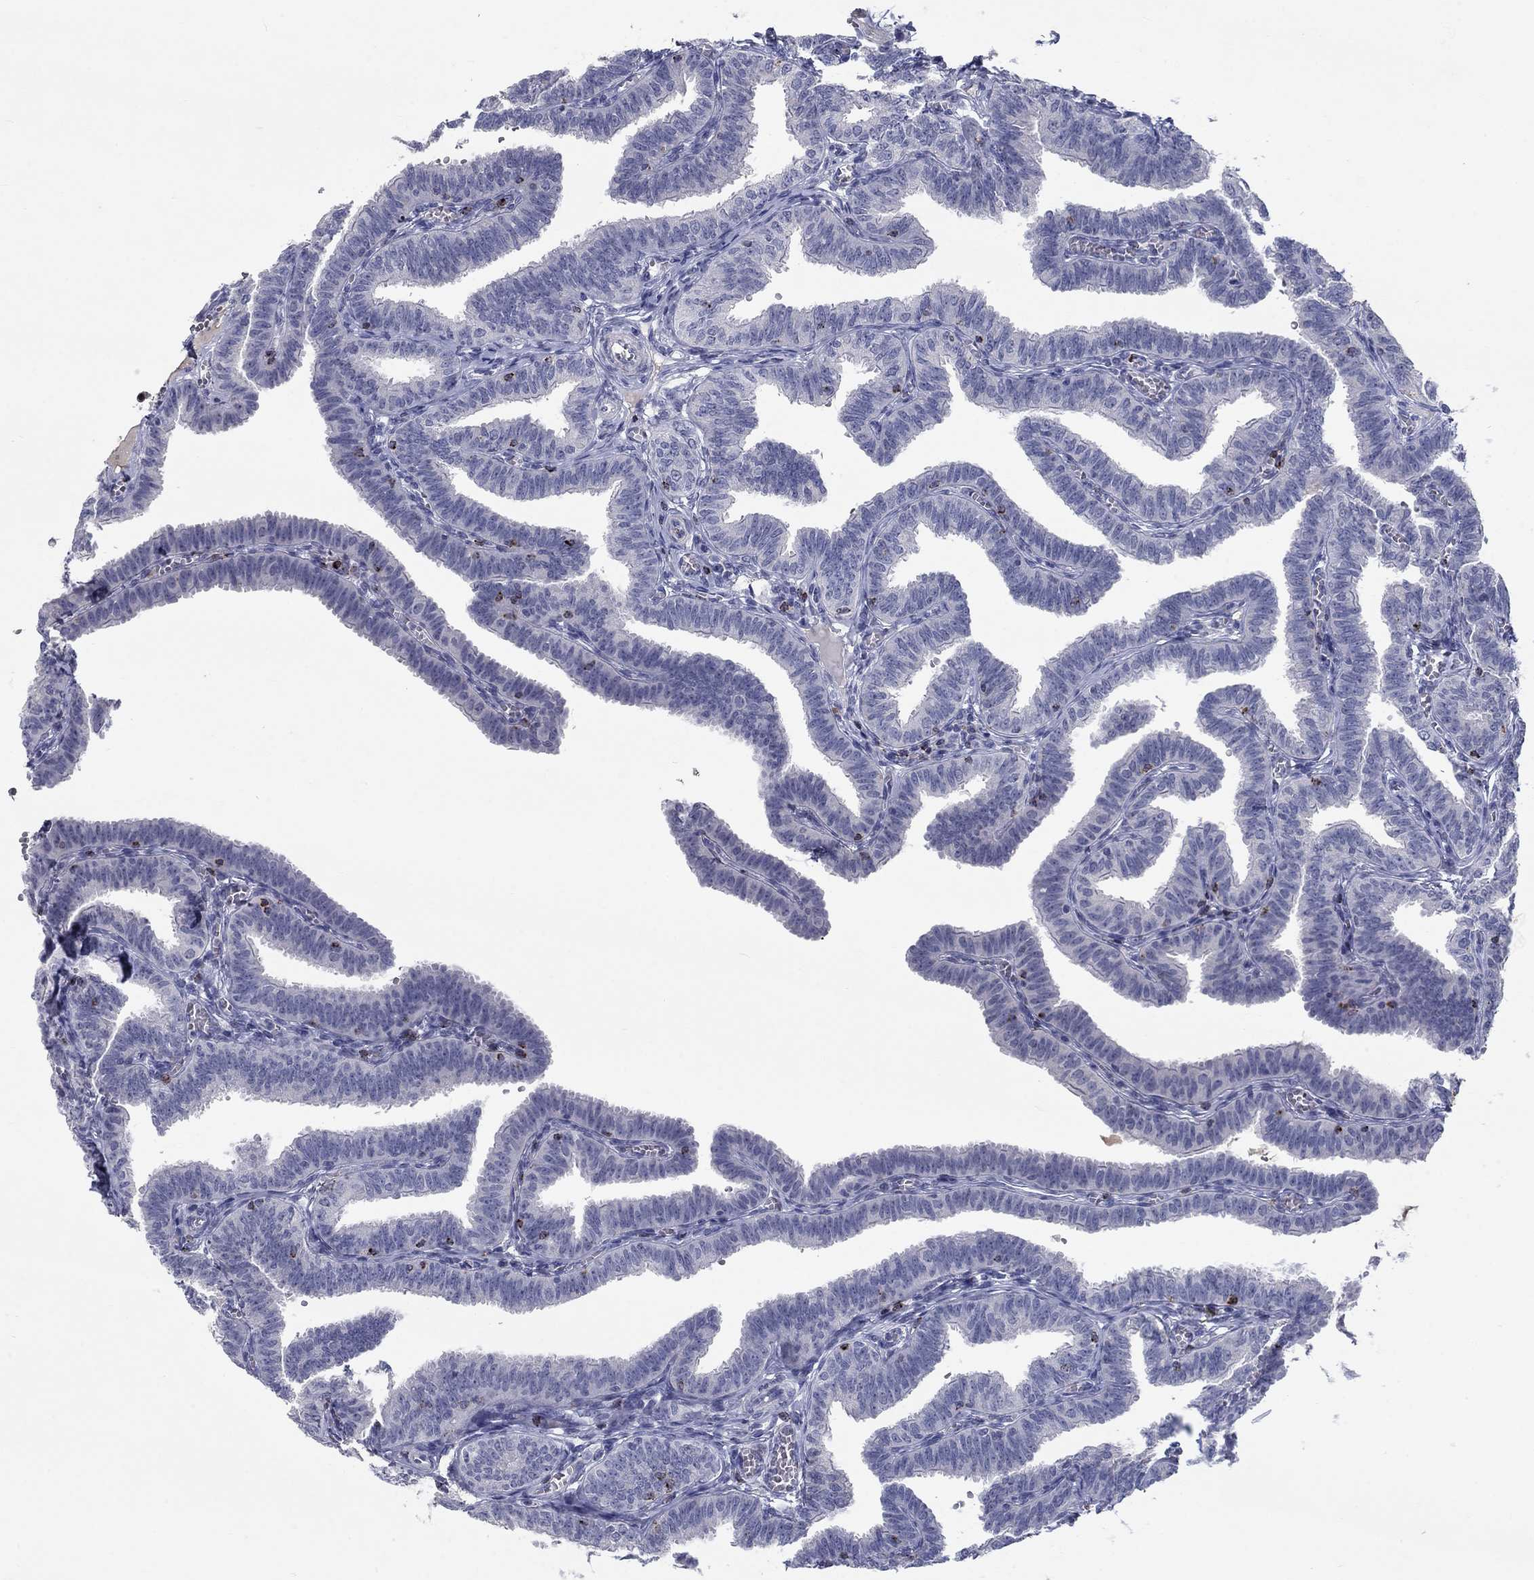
{"staining": {"intensity": "negative", "quantity": "none", "location": "none"}, "tissue": "fallopian tube", "cell_type": "Glandular cells", "image_type": "normal", "snomed": [{"axis": "morphology", "description": "Normal tissue, NOS"}, {"axis": "topography", "description": "Fallopian tube"}], "caption": "DAB immunohistochemical staining of unremarkable fallopian tube displays no significant positivity in glandular cells. (Immunohistochemistry (ihc), brightfield microscopy, high magnification).", "gene": "GZMA", "patient": {"sex": "female", "age": 25}}